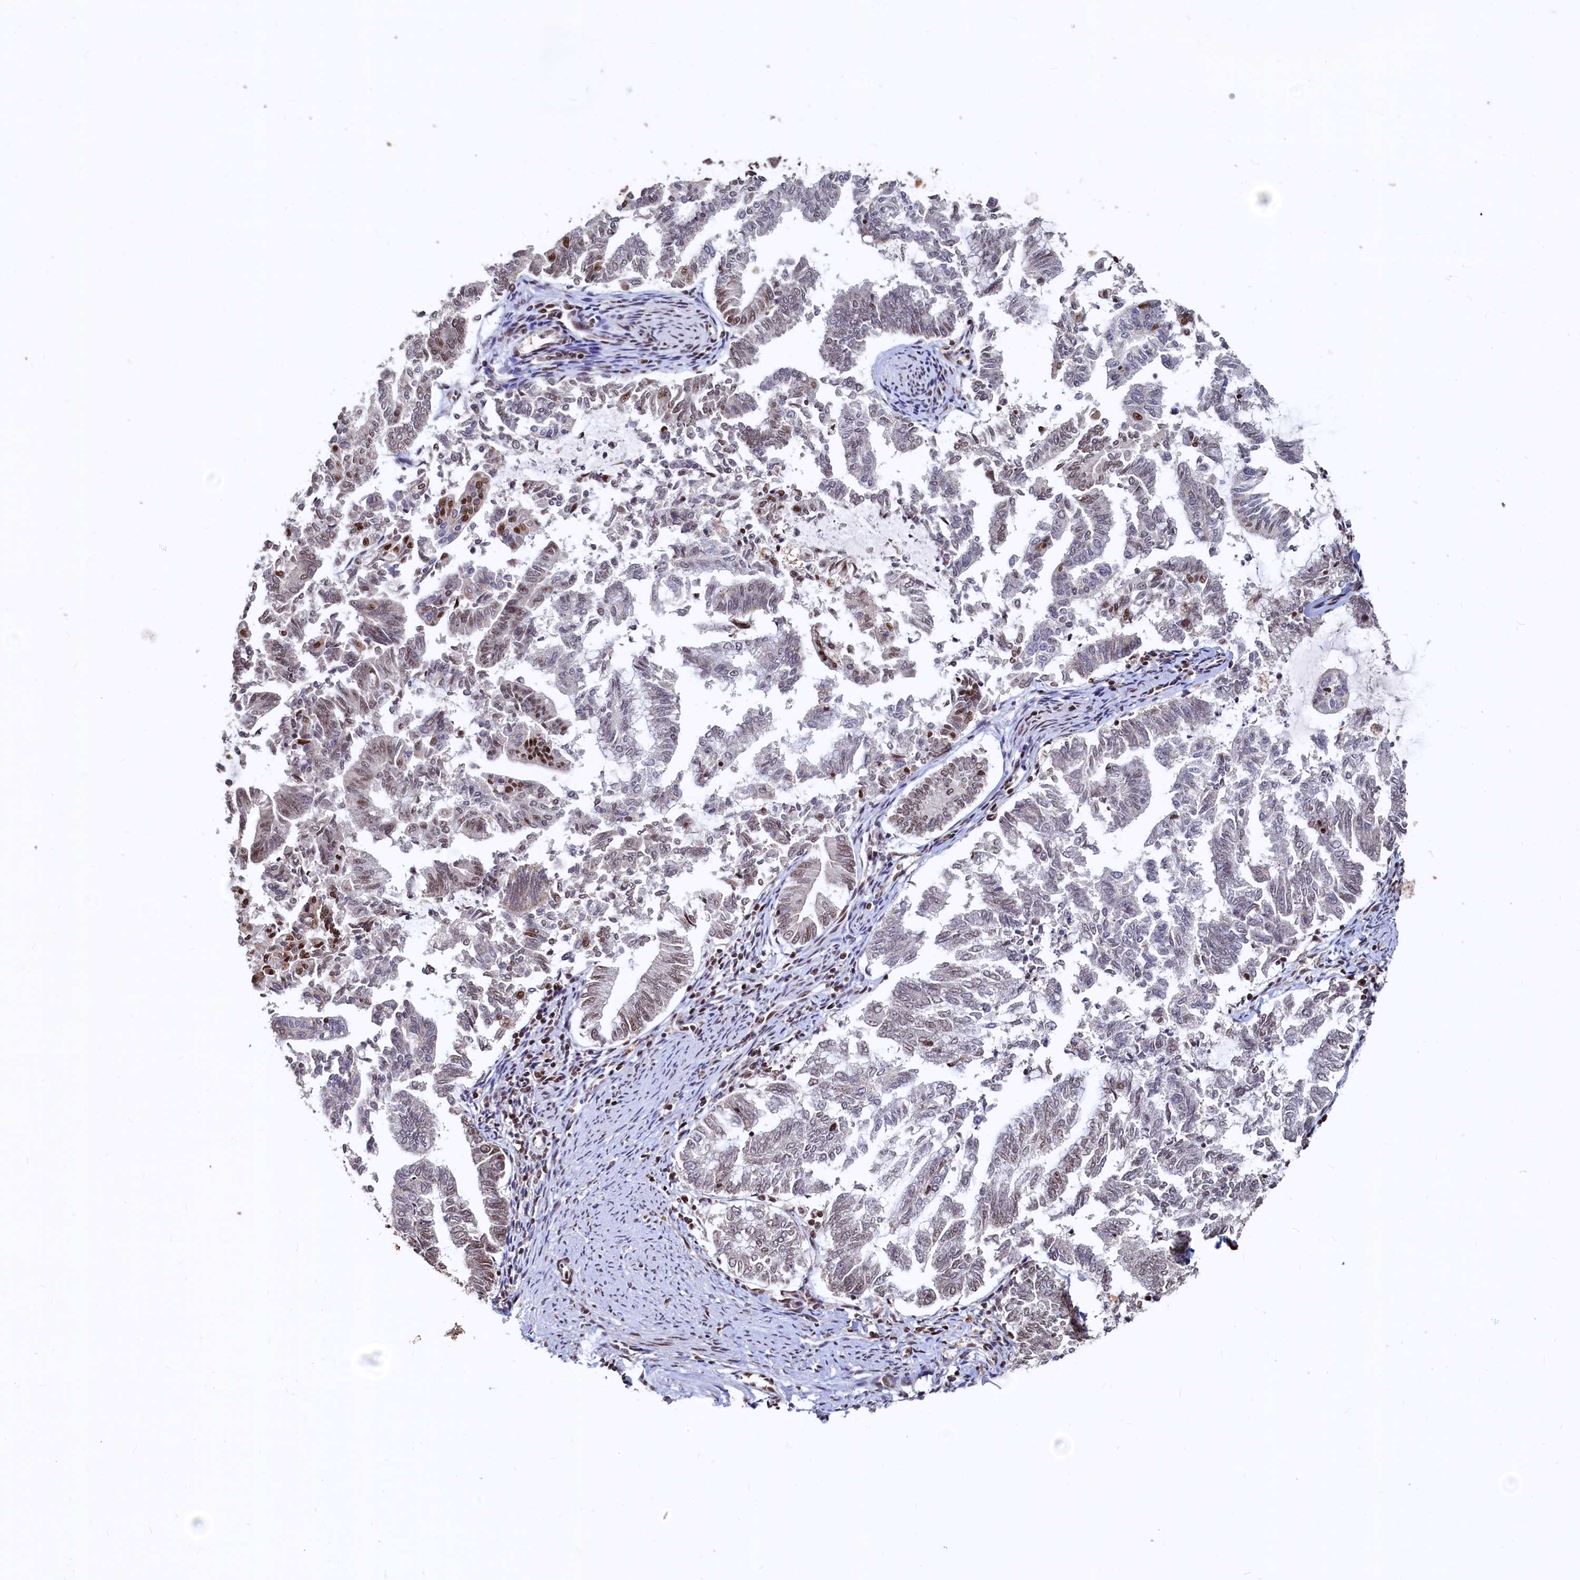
{"staining": {"intensity": "weak", "quantity": "<25%", "location": "nuclear"}, "tissue": "endometrial cancer", "cell_type": "Tumor cells", "image_type": "cancer", "snomed": [{"axis": "morphology", "description": "Adenocarcinoma, NOS"}, {"axis": "topography", "description": "Endometrium"}], "caption": "Adenocarcinoma (endometrial) stained for a protein using immunohistochemistry shows no staining tumor cells.", "gene": "RSRC2", "patient": {"sex": "female", "age": 79}}